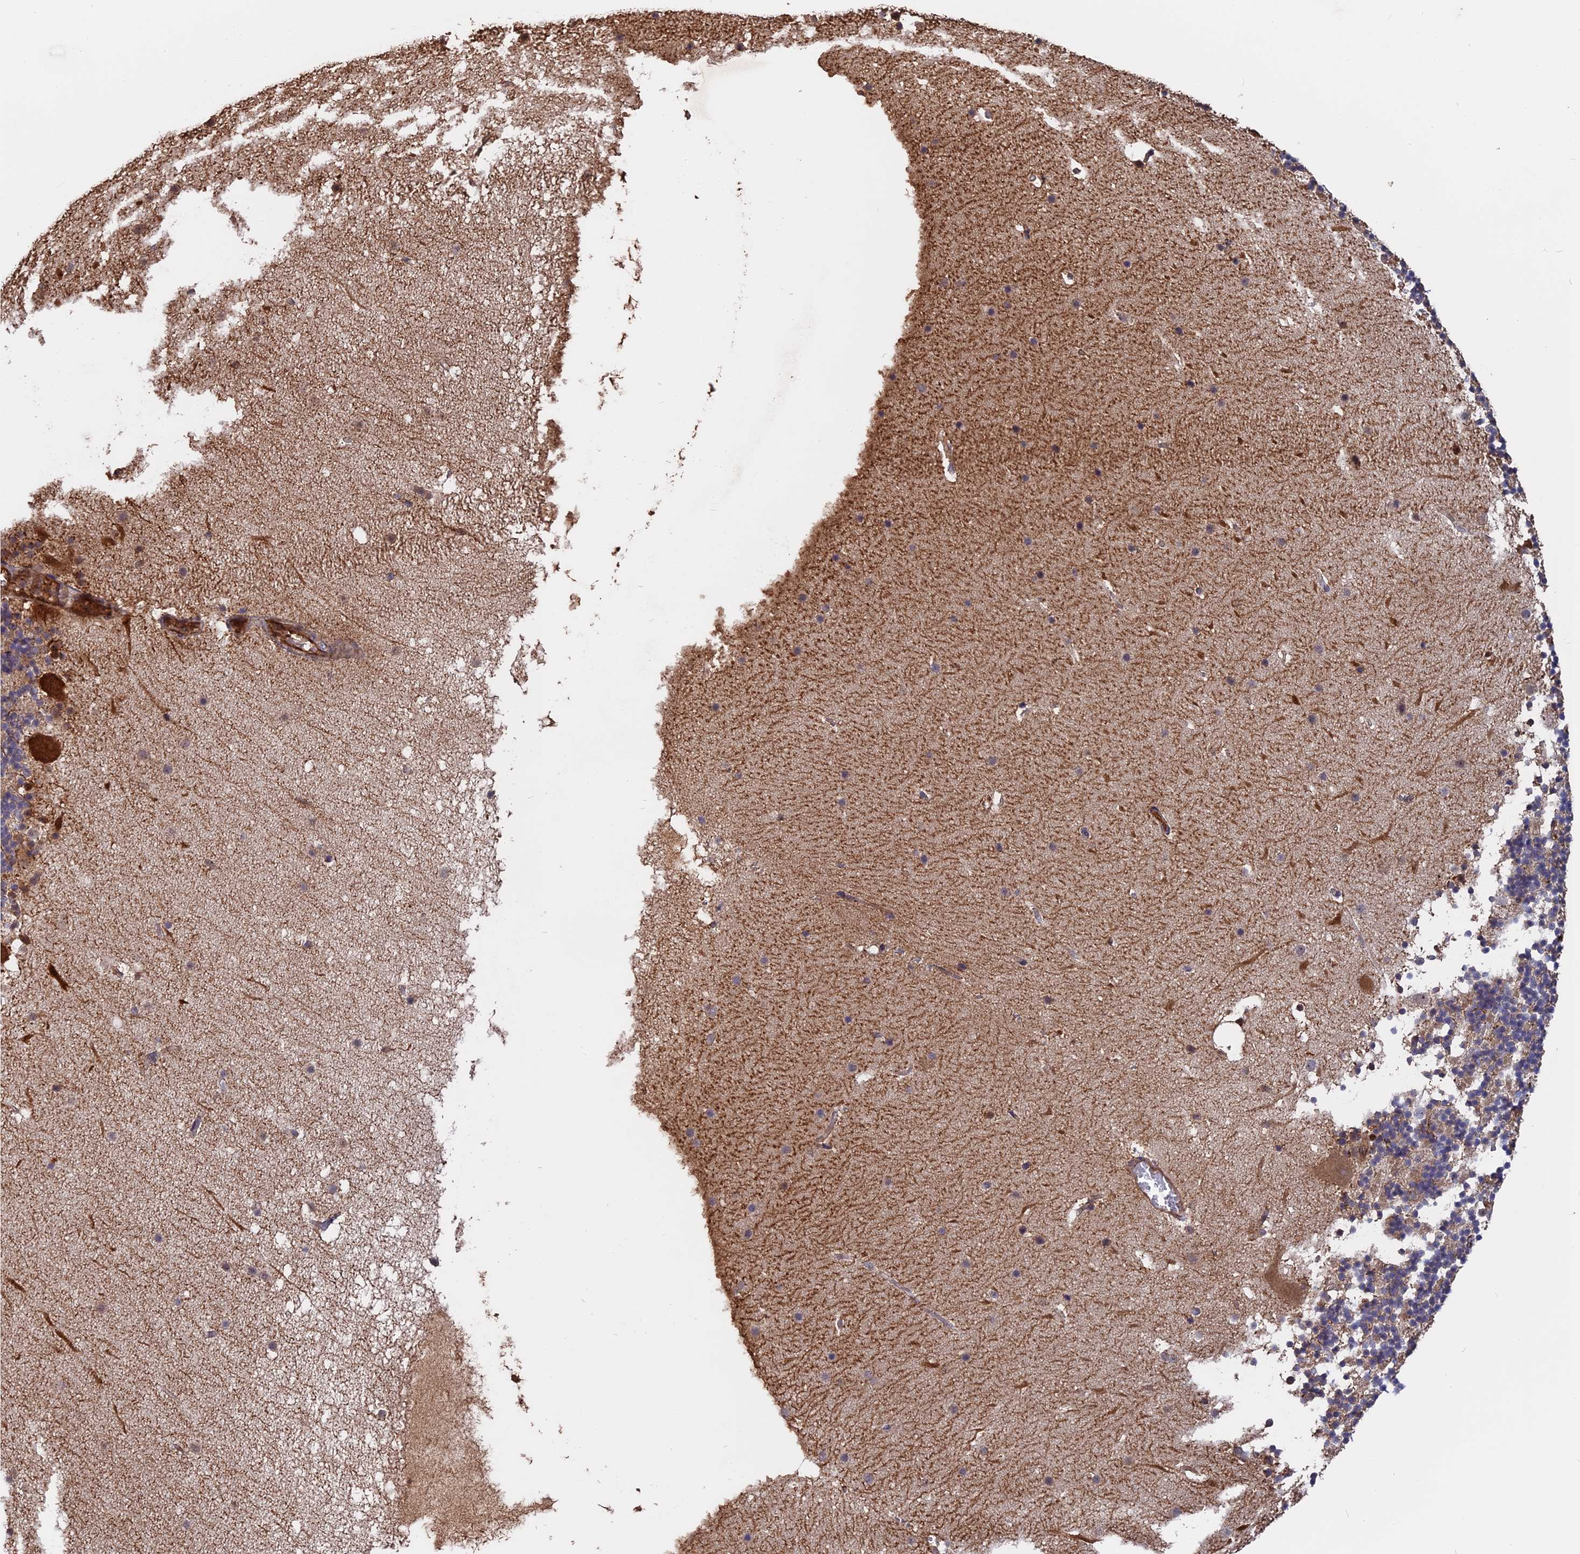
{"staining": {"intensity": "weak", "quantity": "25%-75%", "location": "cytoplasmic/membranous"}, "tissue": "cerebellum", "cell_type": "Cells in granular layer", "image_type": "normal", "snomed": [{"axis": "morphology", "description": "Normal tissue, NOS"}, {"axis": "topography", "description": "Cerebellum"}], "caption": "Human cerebellum stained for a protein (brown) exhibits weak cytoplasmic/membranous positive expression in about 25%-75% of cells in granular layer.", "gene": "SAC3D1", "patient": {"sex": "male", "age": 57}}